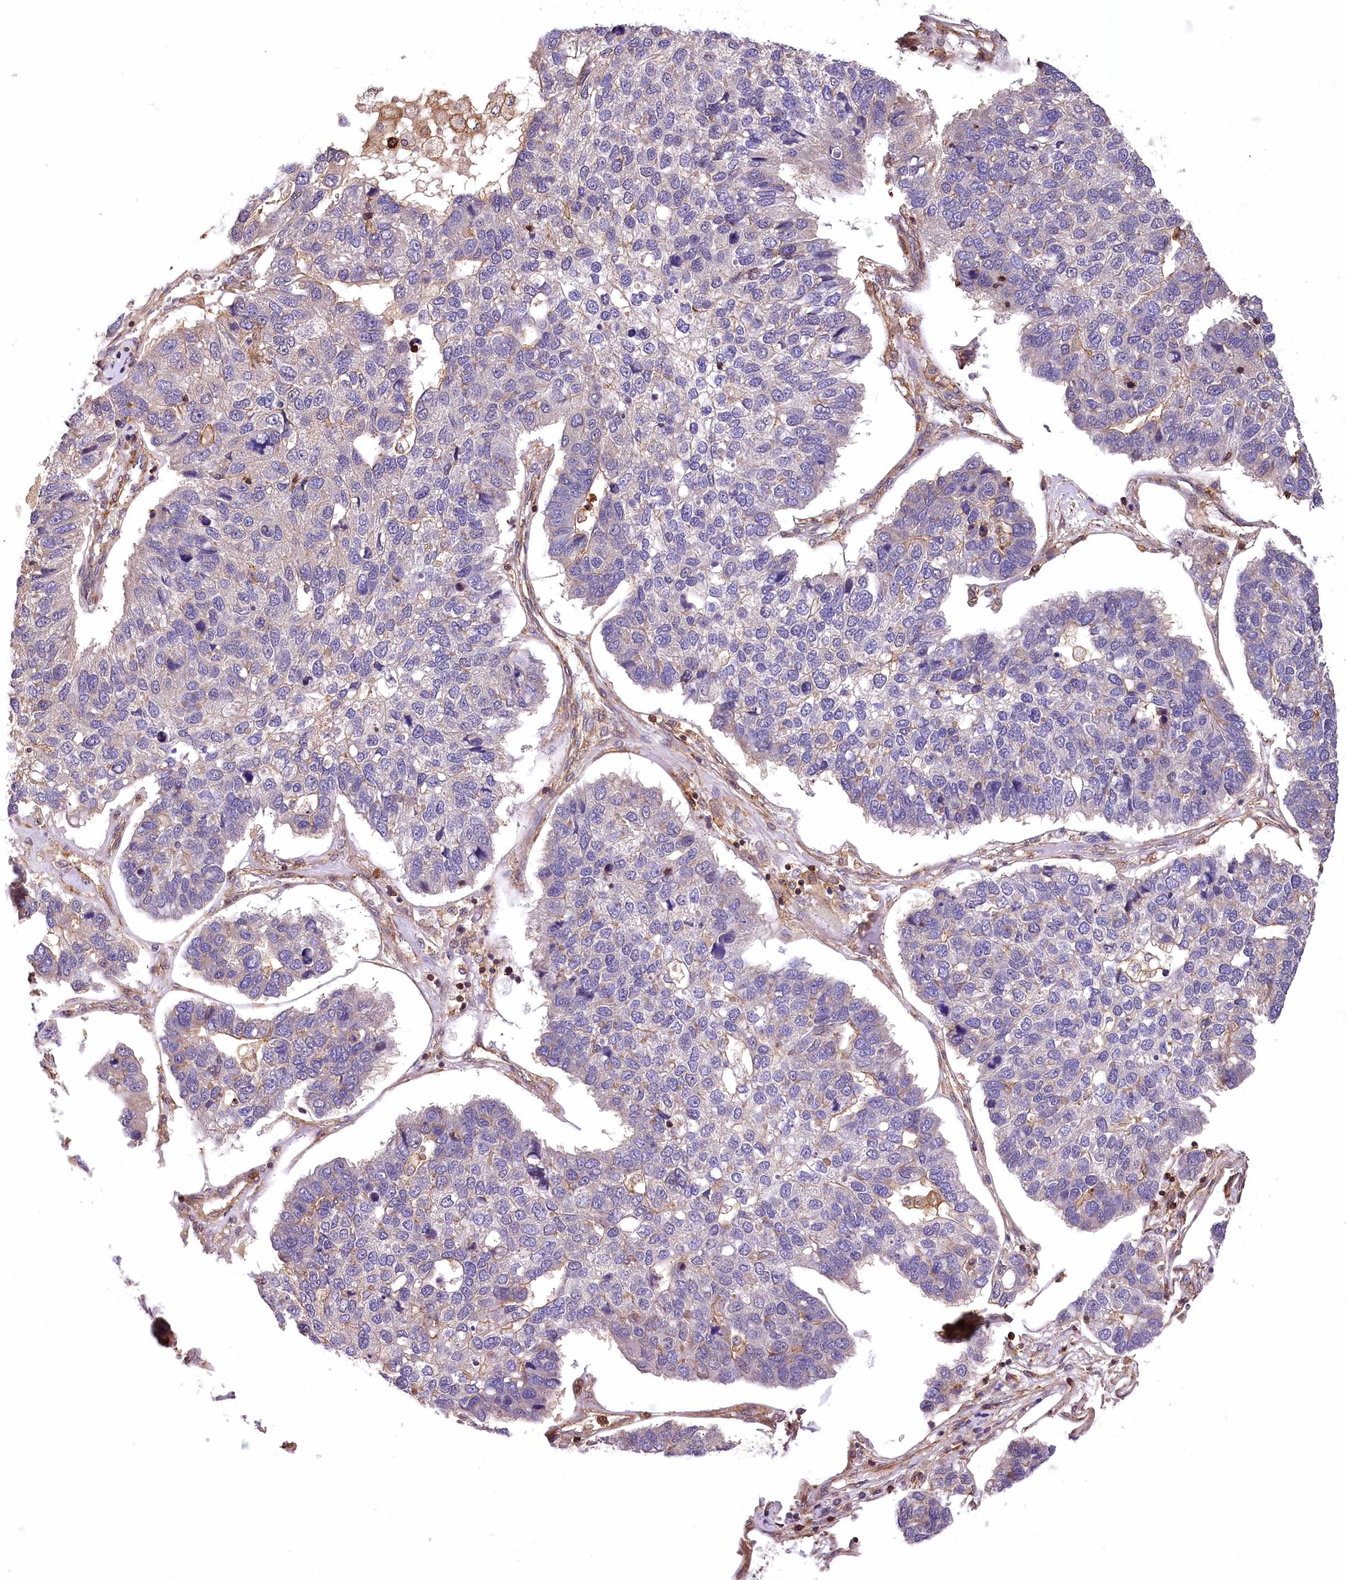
{"staining": {"intensity": "negative", "quantity": "none", "location": "none"}, "tissue": "pancreatic cancer", "cell_type": "Tumor cells", "image_type": "cancer", "snomed": [{"axis": "morphology", "description": "Adenocarcinoma, NOS"}, {"axis": "topography", "description": "Pancreas"}], "caption": "Protein analysis of adenocarcinoma (pancreatic) displays no significant expression in tumor cells. (DAB immunohistochemistry (IHC) with hematoxylin counter stain).", "gene": "DPP3", "patient": {"sex": "female", "age": 61}}